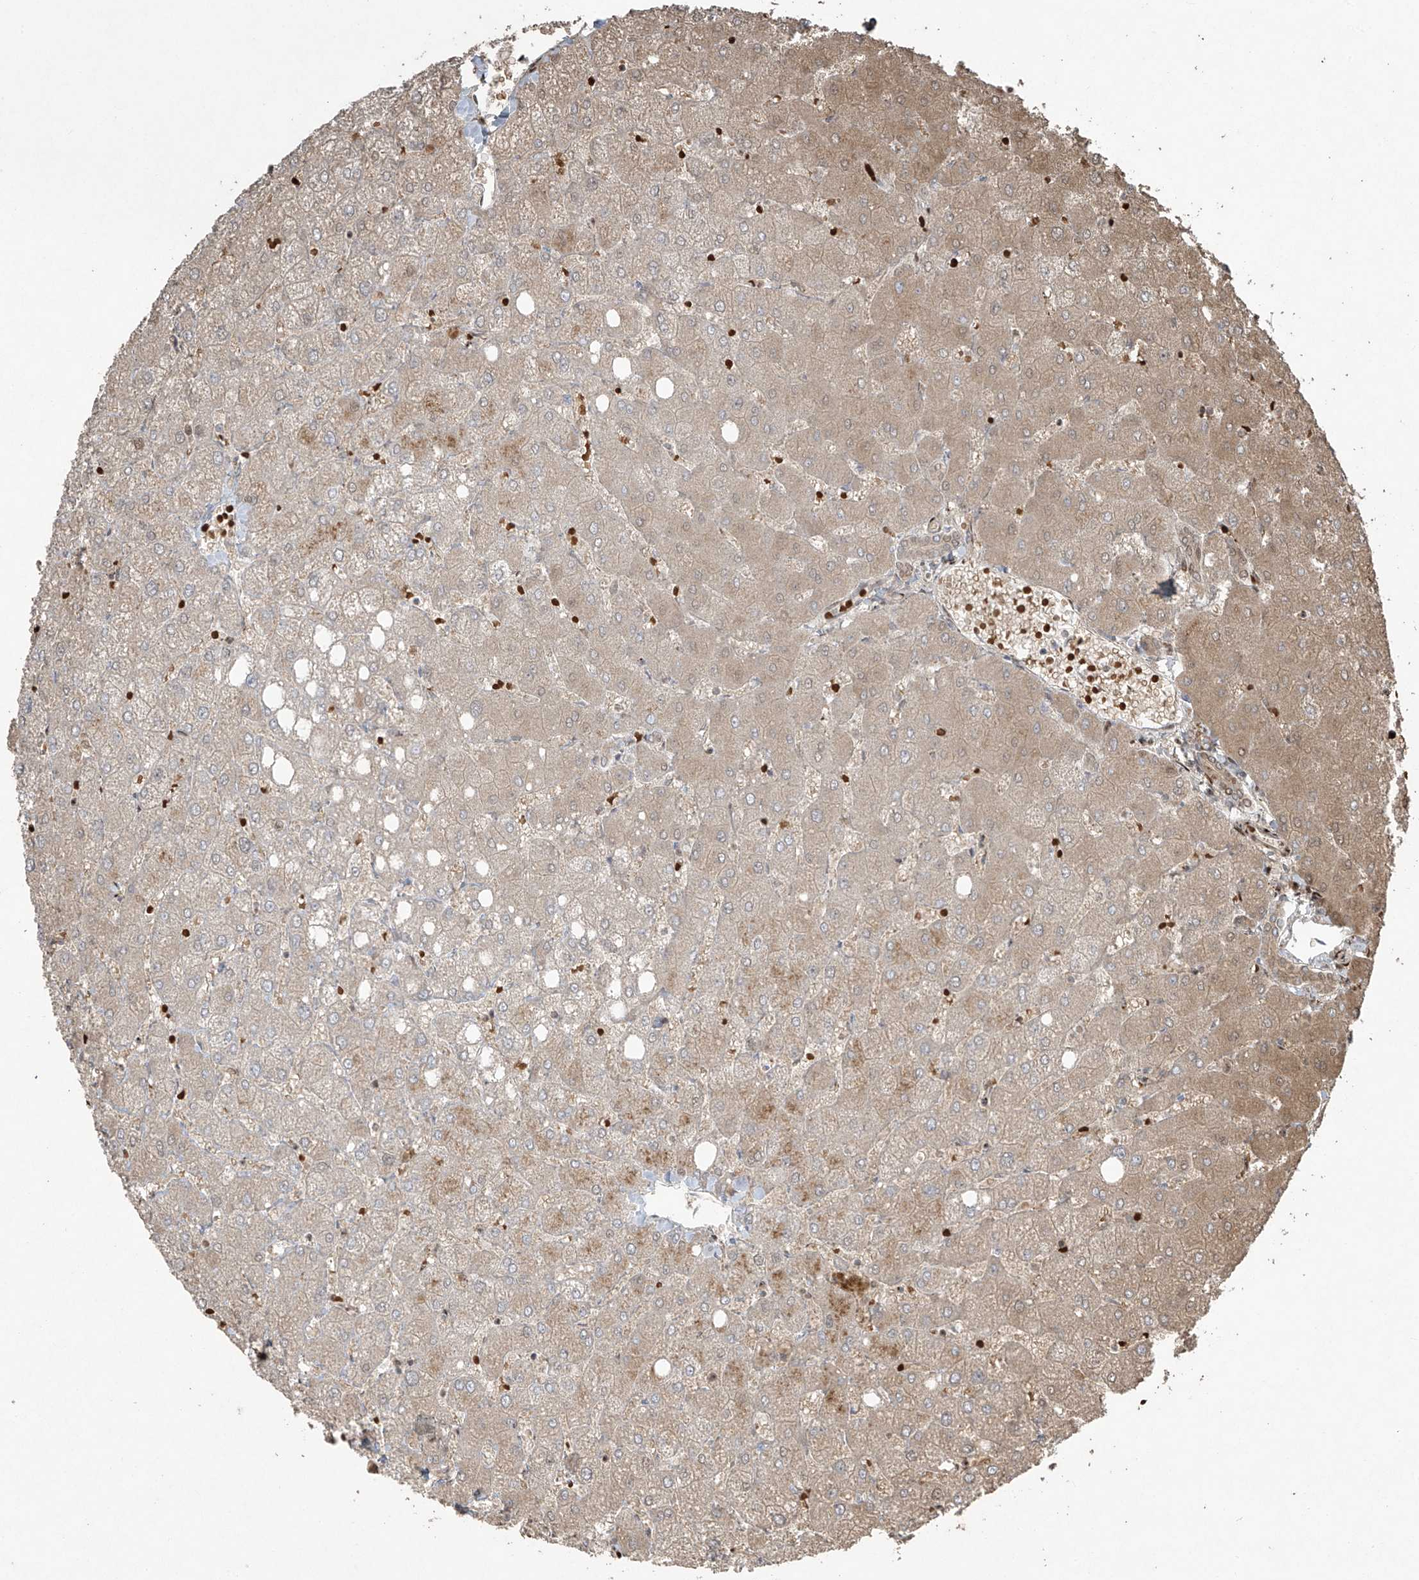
{"staining": {"intensity": "moderate", "quantity": "25%-75%", "location": "cytoplasmic/membranous"}, "tissue": "liver", "cell_type": "Cholangiocytes", "image_type": "normal", "snomed": [{"axis": "morphology", "description": "Normal tissue, NOS"}, {"axis": "topography", "description": "Liver"}], "caption": "IHC micrograph of unremarkable human liver stained for a protein (brown), which displays medium levels of moderate cytoplasmic/membranous expression in approximately 25%-75% of cholangiocytes.", "gene": "TTC22", "patient": {"sex": "female", "age": 54}}